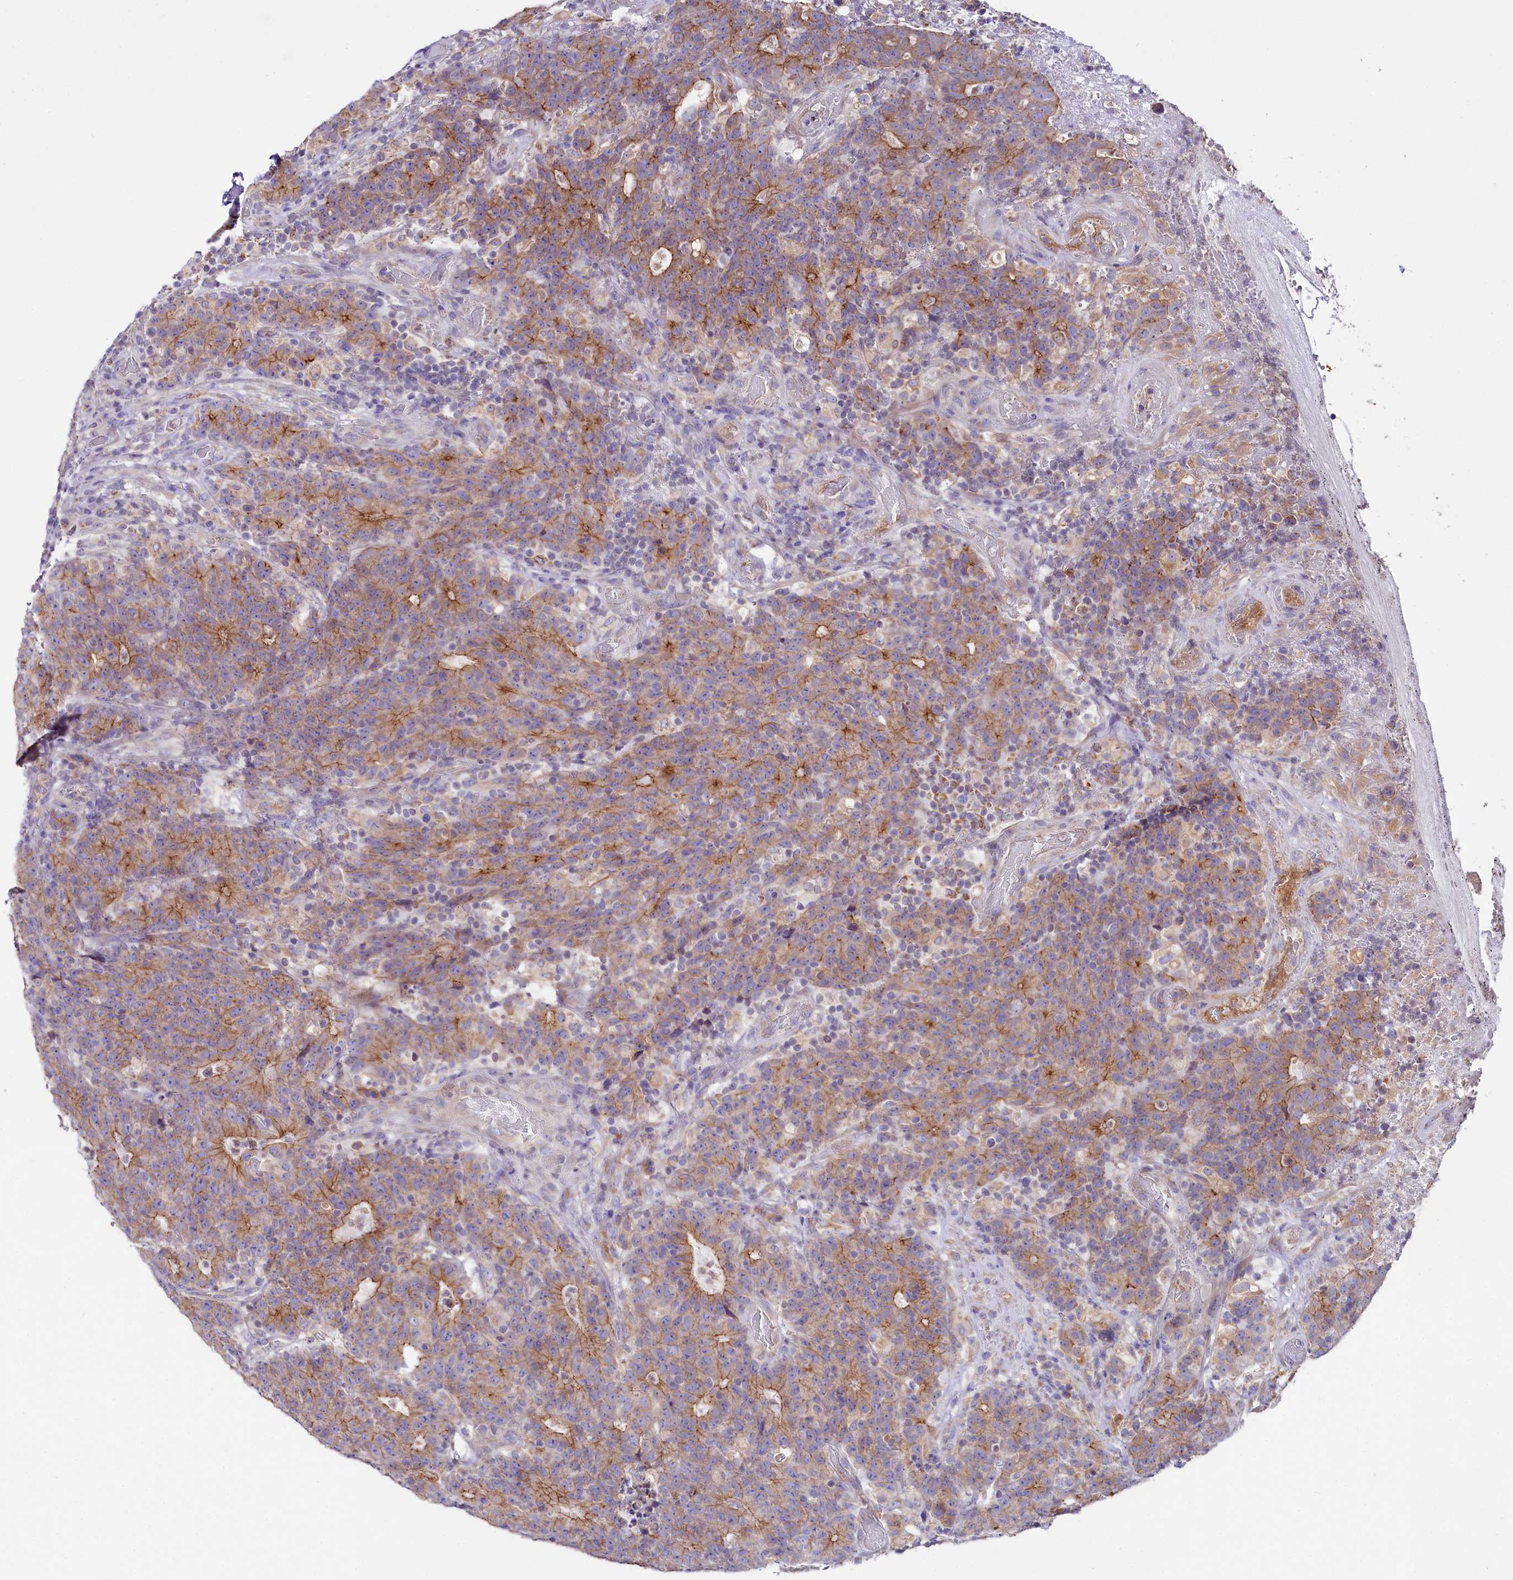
{"staining": {"intensity": "moderate", "quantity": "25%-75%", "location": "cytoplasmic/membranous"}, "tissue": "colorectal cancer", "cell_type": "Tumor cells", "image_type": "cancer", "snomed": [{"axis": "morphology", "description": "Adenocarcinoma, NOS"}, {"axis": "topography", "description": "Colon"}], "caption": "Tumor cells exhibit medium levels of moderate cytoplasmic/membranous positivity in approximately 25%-75% of cells in colorectal cancer (adenocarcinoma). Nuclei are stained in blue.", "gene": "SACM1L", "patient": {"sex": "female", "age": 75}}